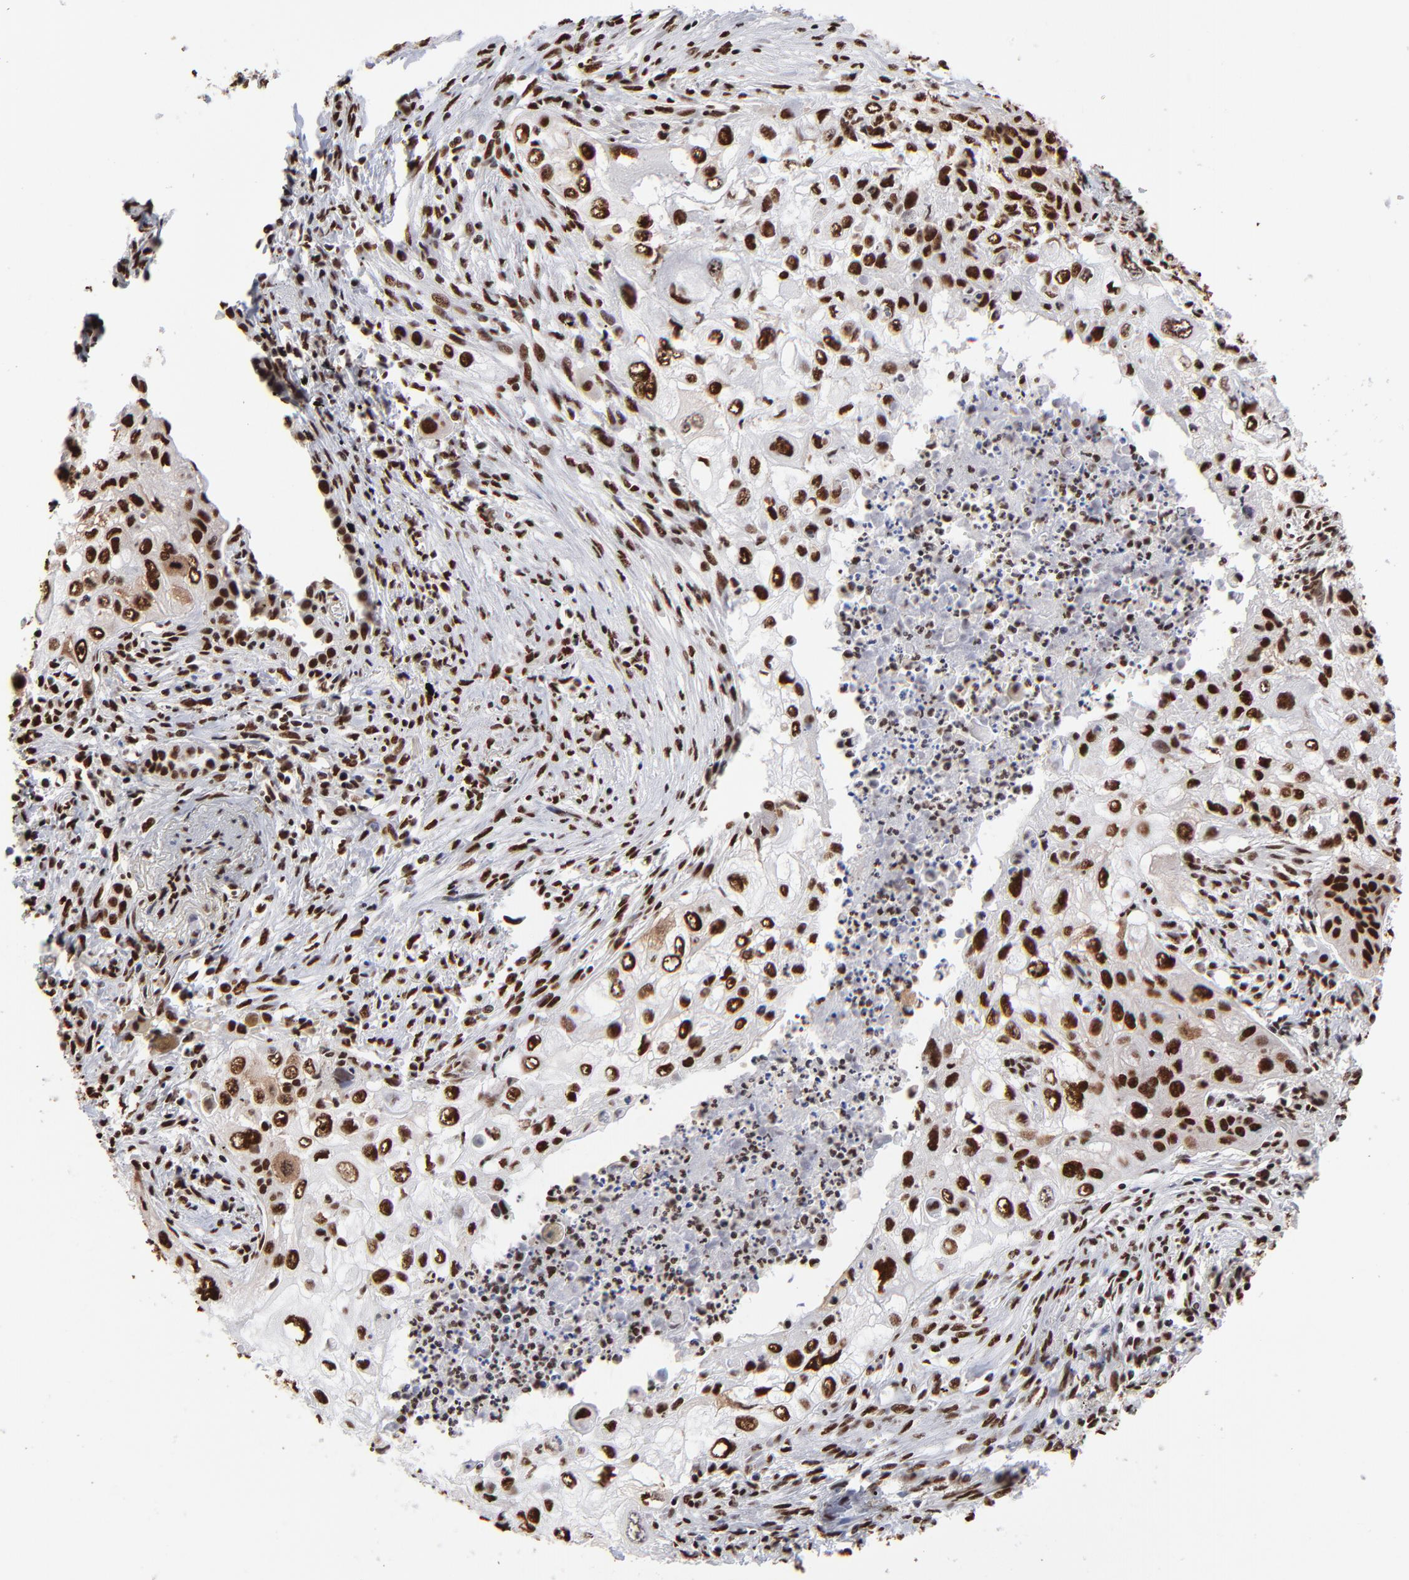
{"staining": {"intensity": "strong", "quantity": ">75%", "location": "nuclear"}, "tissue": "lung cancer", "cell_type": "Tumor cells", "image_type": "cancer", "snomed": [{"axis": "morphology", "description": "Squamous cell carcinoma, NOS"}, {"axis": "topography", "description": "Lung"}], "caption": "This is a micrograph of immunohistochemistry staining of lung cancer, which shows strong positivity in the nuclear of tumor cells.", "gene": "ZNF544", "patient": {"sex": "male", "age": 71}}